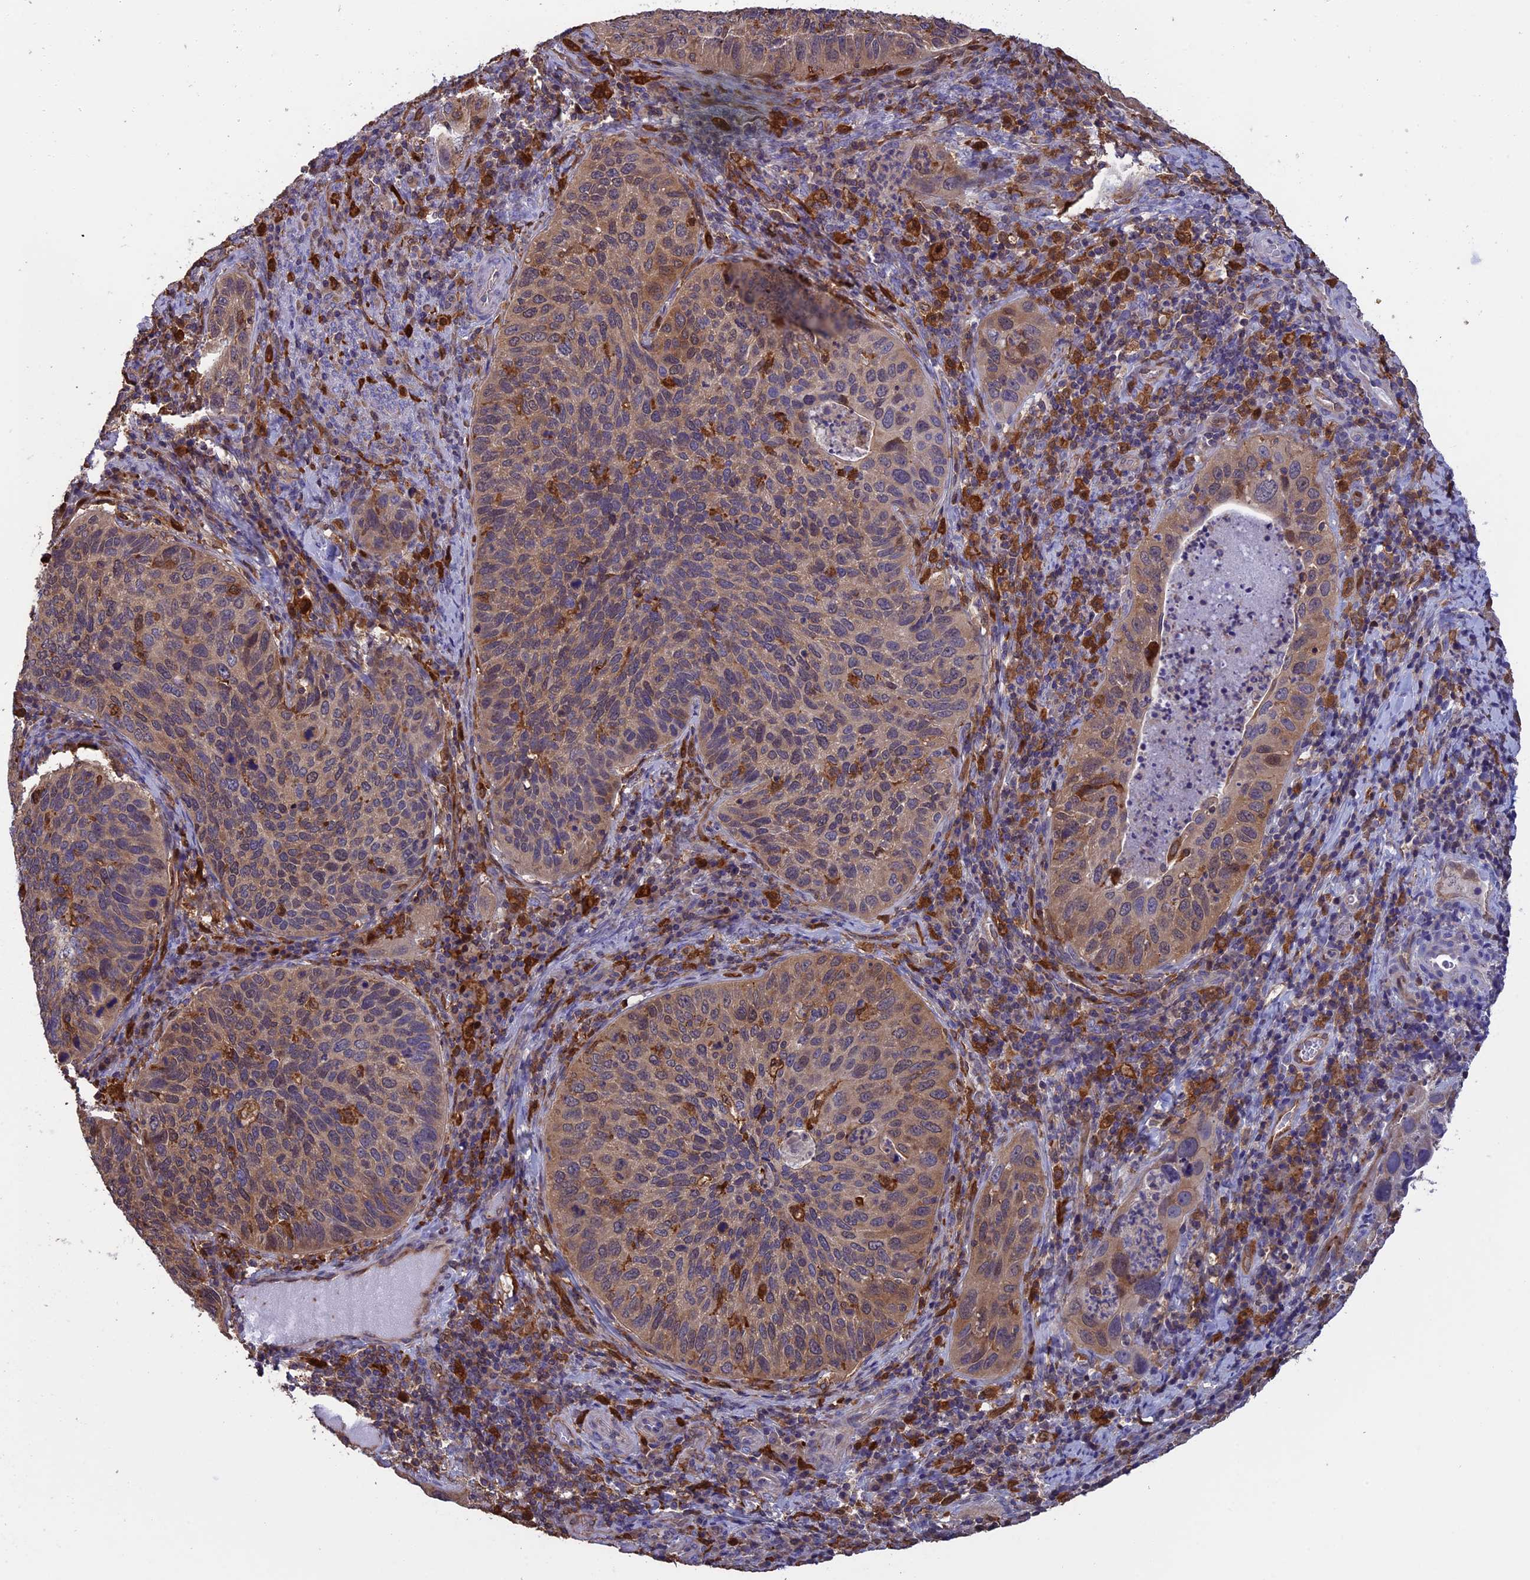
{"staining": {"intensity": "weak", "quantity": ">75%", "location": "cytoplasmic/membranous"}, "tissue": "cervical cancer", "cell_type": "Tumor cells", "image_type": "cancer", "snomed": [{"axis": "morphology", "description": "Squamous cell carcinoma, NOS"}, {"axis": "topography", "description": "Cervix"}], "caption": "Immunohistochemical staining of human cervical cancer (squamous cell carcinoma) reveals low levels of weak cytoplasmic/membranous expression in about >75% of tumor cells.", "gene": "ARHGAP18", "patient": {"sex": "female", "age": 38}}